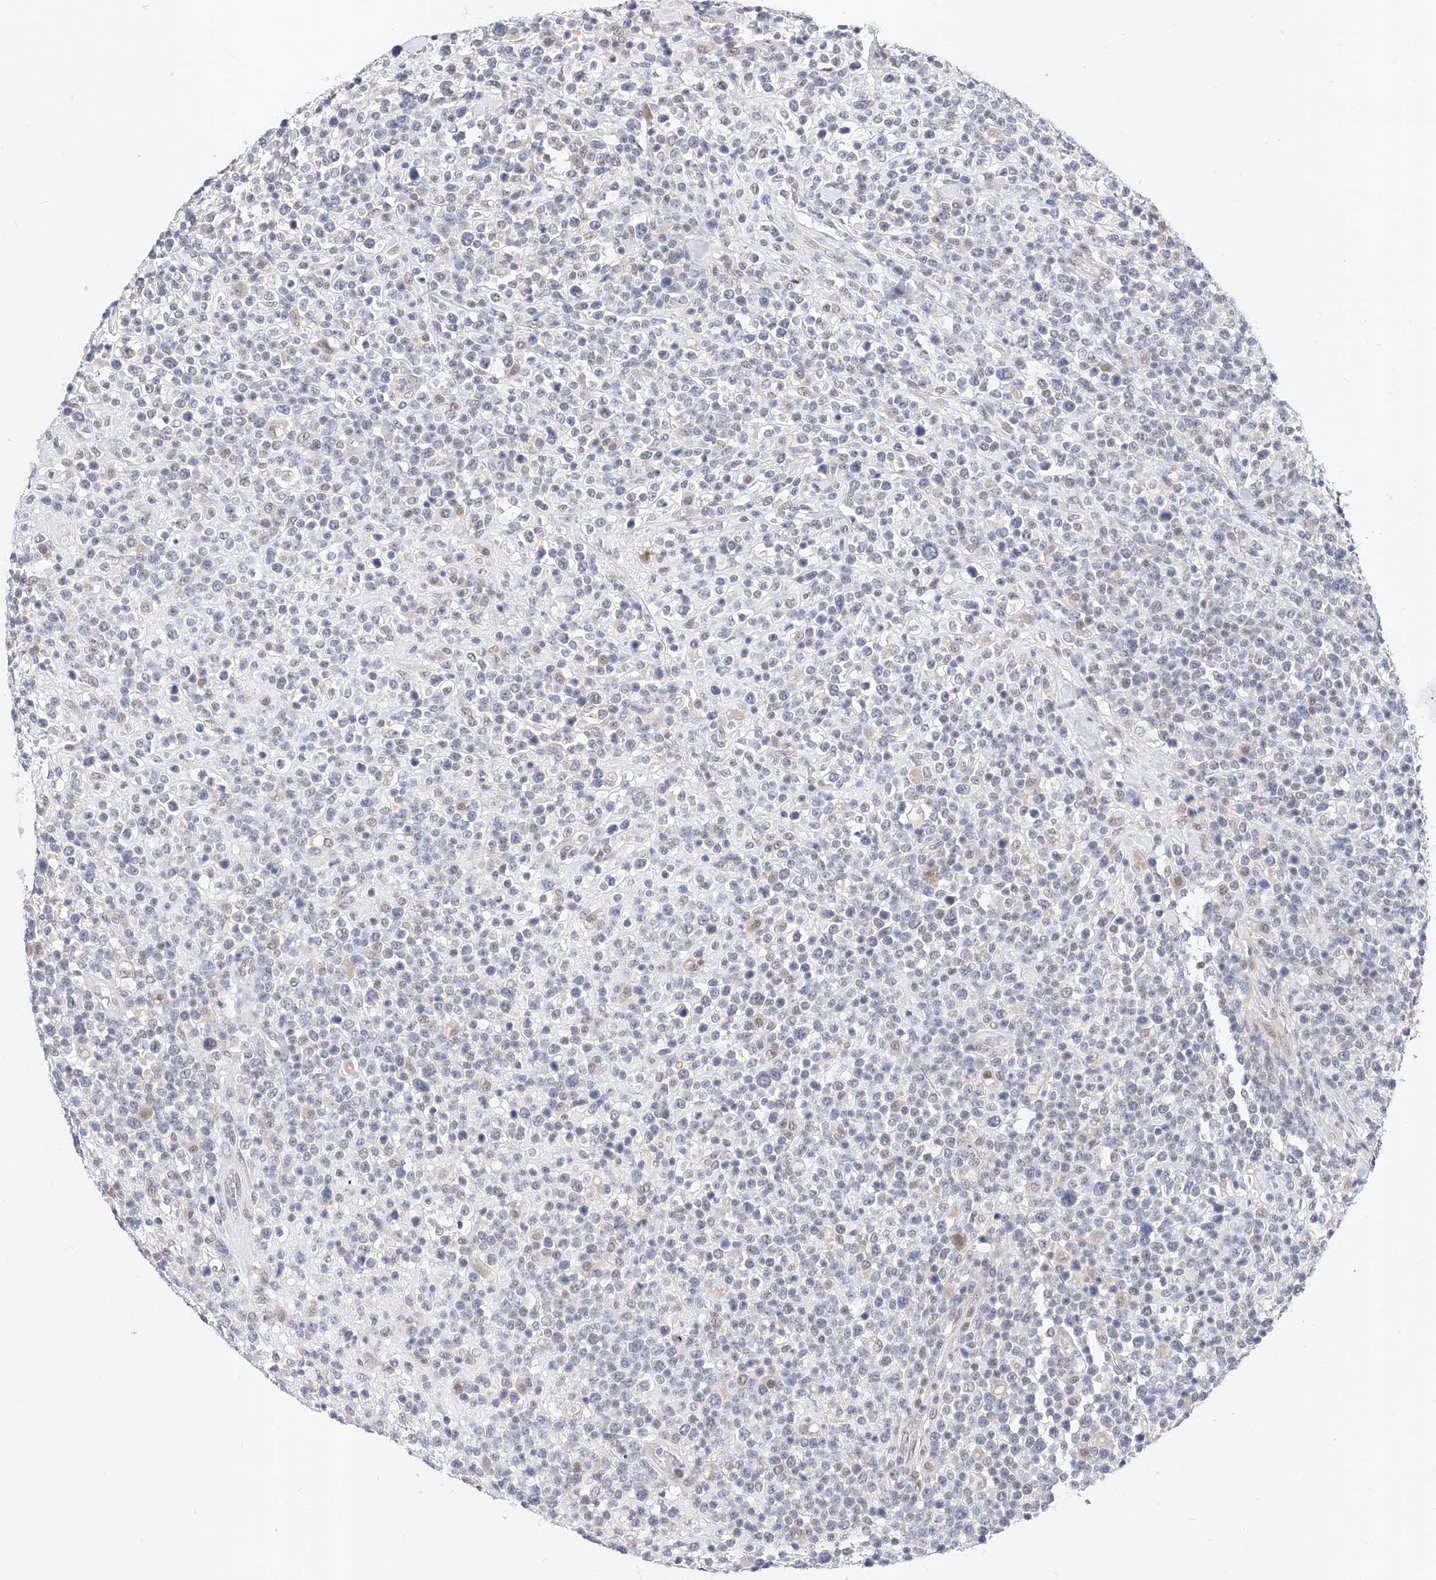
{"staining": {"intensity": "negative", "quantity": "none", "location": "none"}, "tissue": "lymphoma", "cell_type": "Tumor cells", "image_type": "cancer", "snomed": [{"axis": "morphology", "description": "Malignant lymphoma, non-Hodgkin's type, High grade"}, {"axis": "topography", "description": "Colon"}], "caption": "The image exhibits no staining of tumor cells in high-grade malignant lymphoma, non-Hodgkin's type. (Stains: DAB (3,3'-diaminobenzidine) immunohistochemistry (IHC) with hematoxylin counter stain, Microscopy: brightfield microscopy at high magnification).", "gene": "KCNJ1", "patient": {"sex": "female", "age": 53}}